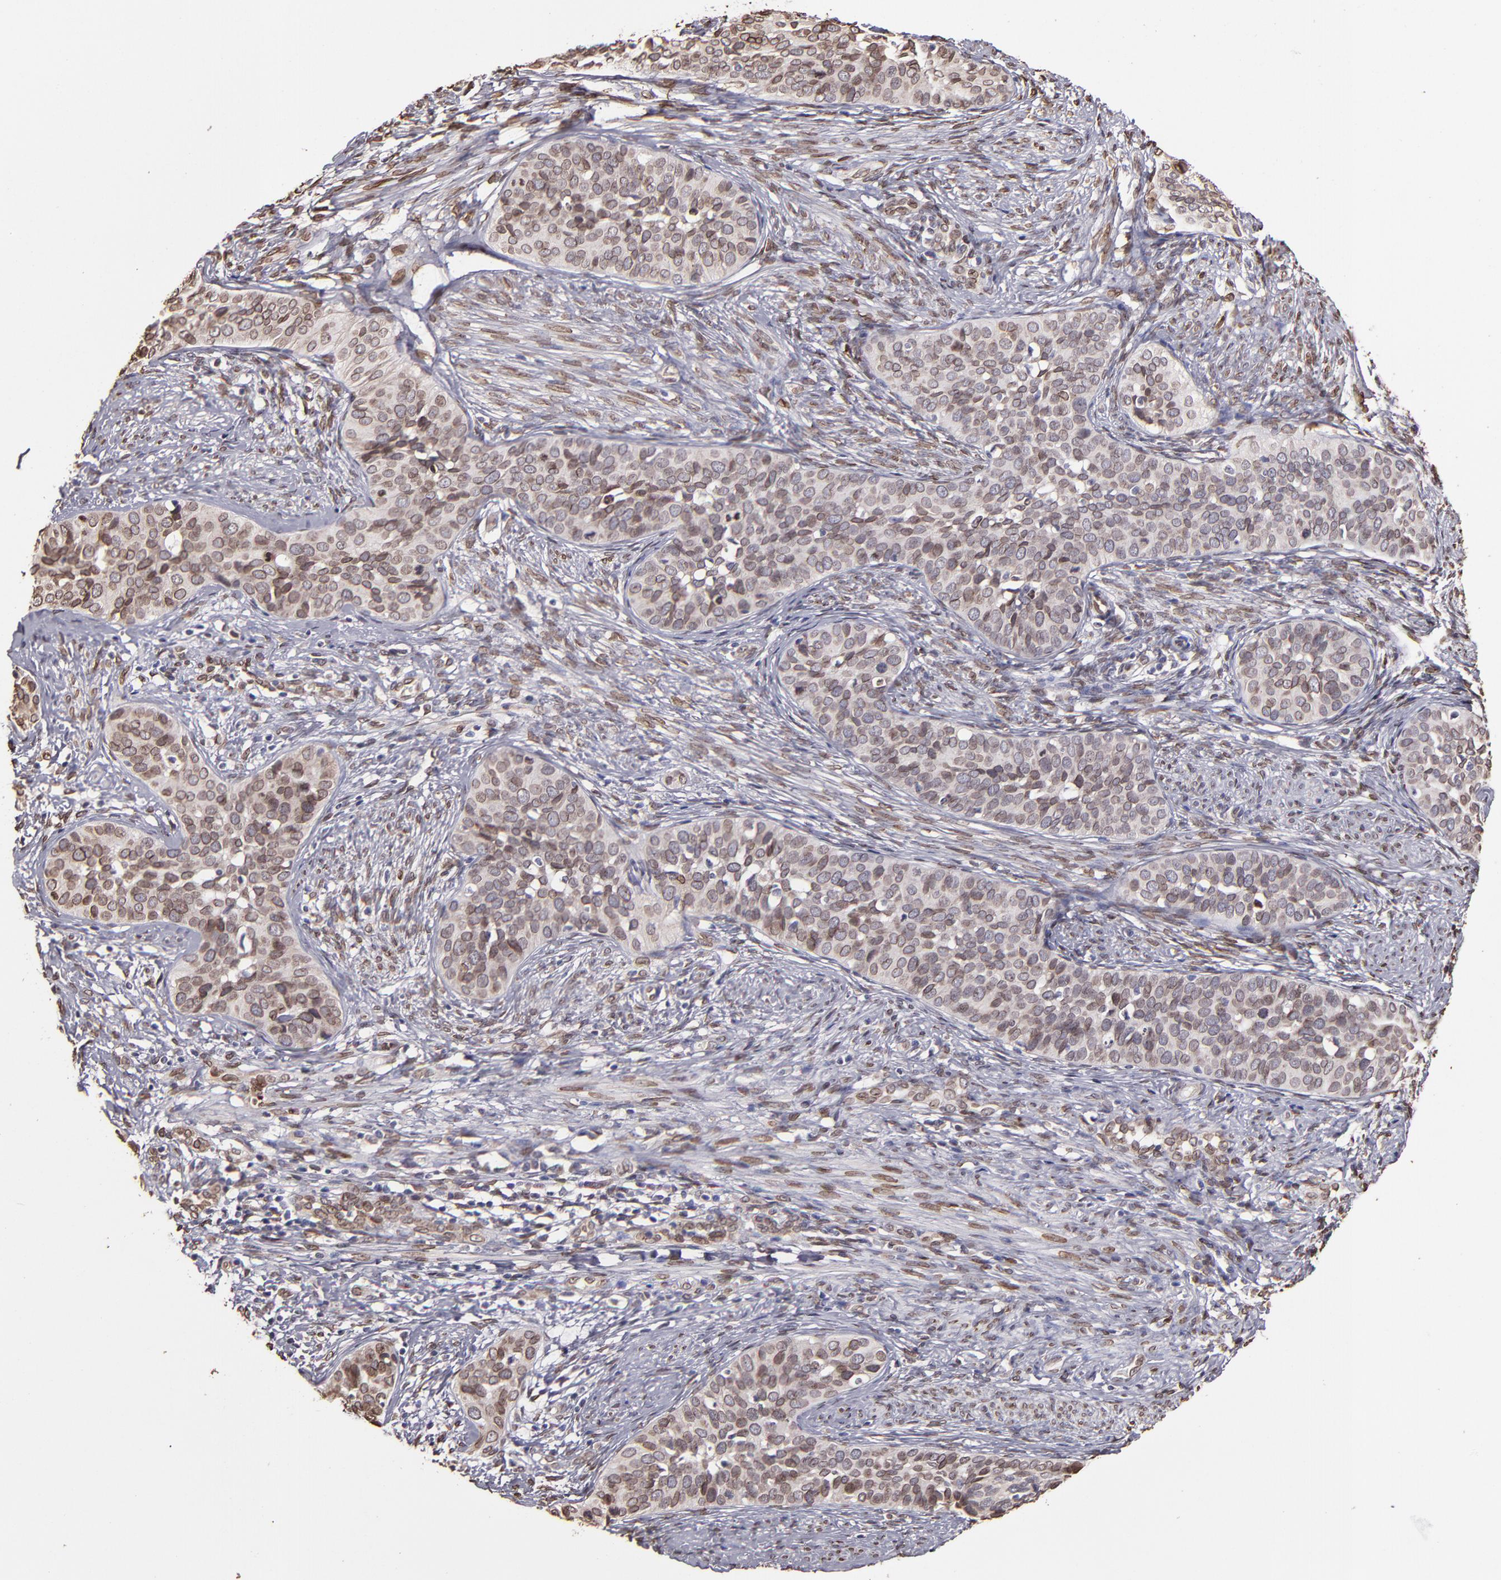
{"staining": {"intensity": "weak", "quantity": ">75%", "location": "cytoplasmic/membranous,nuclear"}, "tissue": "cervical cancer", "cell_type": "Tumor cells", "image_type": "cancer", "snomed": [{"axis": "morphology", "description": "Squamous cell carcinoma, NOS"}, {"axis": "topography", "description": "Cervix"}], "caption": "Cervical cancer (squamous cell carcinoma) stained with DAB immunohistochemistry (IHC) exhibits low levels of weak cytoplasmic/membranous and nuclear expression in approximately >75% of tumor cells. (DAB (3,3'-diaminobenzidine) IHC with brightfield microscopy, high magnification).", "gene": "PUM3", "patient": {"sex": "female", "age": 31}}